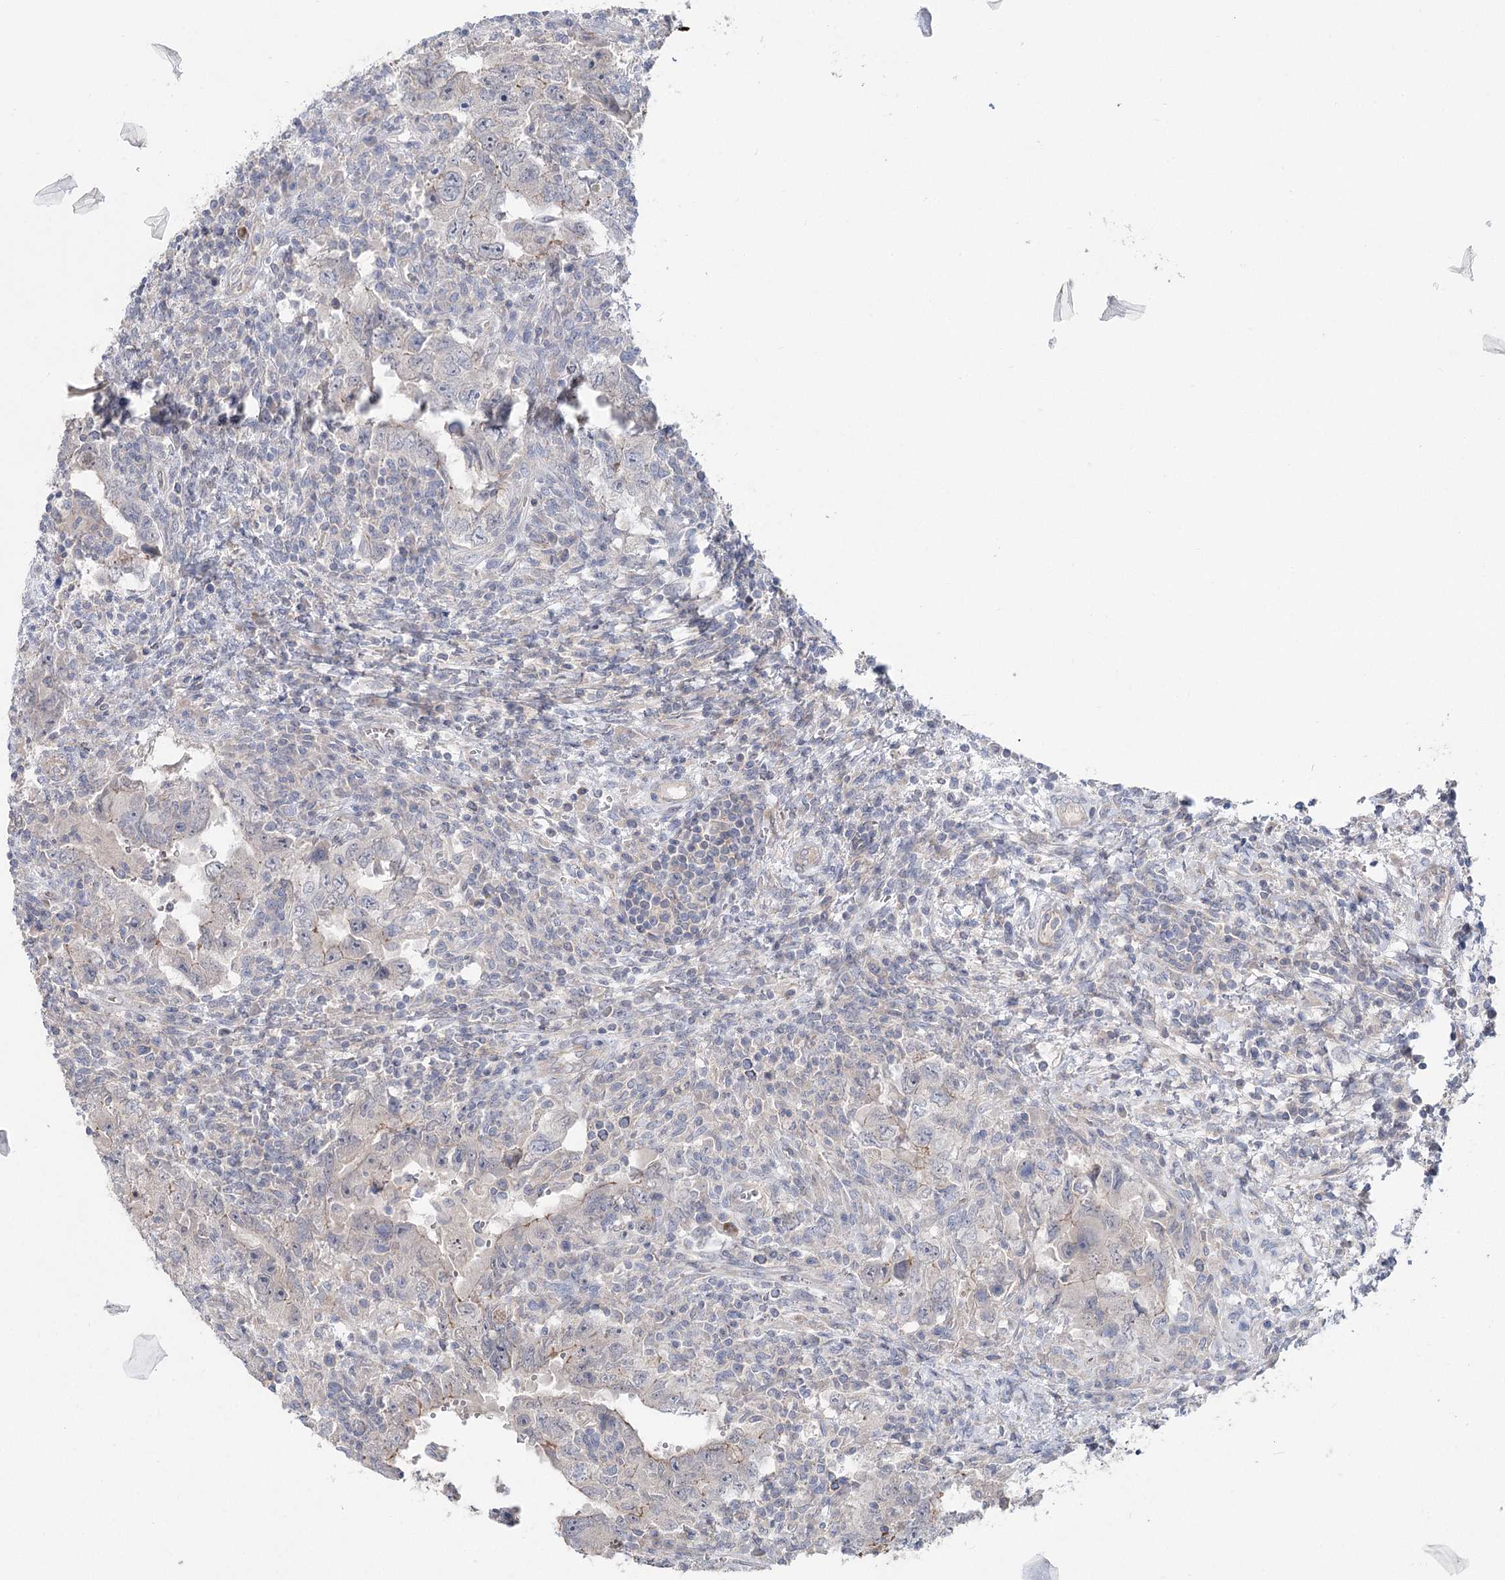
{"staining": {"intensity": "negative", "quantity": "none", "location": "none"}, "tissue": "testis cancer", "cell_type": "Tumor cells", "image_type": "cancer", "snomed": [{"axis": "morphology", "description": "Carcinoma, Embryonal, NOS"}, {"axis": "topography", "description": "Testis"}], "caption": "Immunohistochemical staining of human embryonal carcinoma (testis) demonstrates no significant expression in tumor cells.", "gene": "SCN11A", "patient": {"sex": "male", "age": 26}}